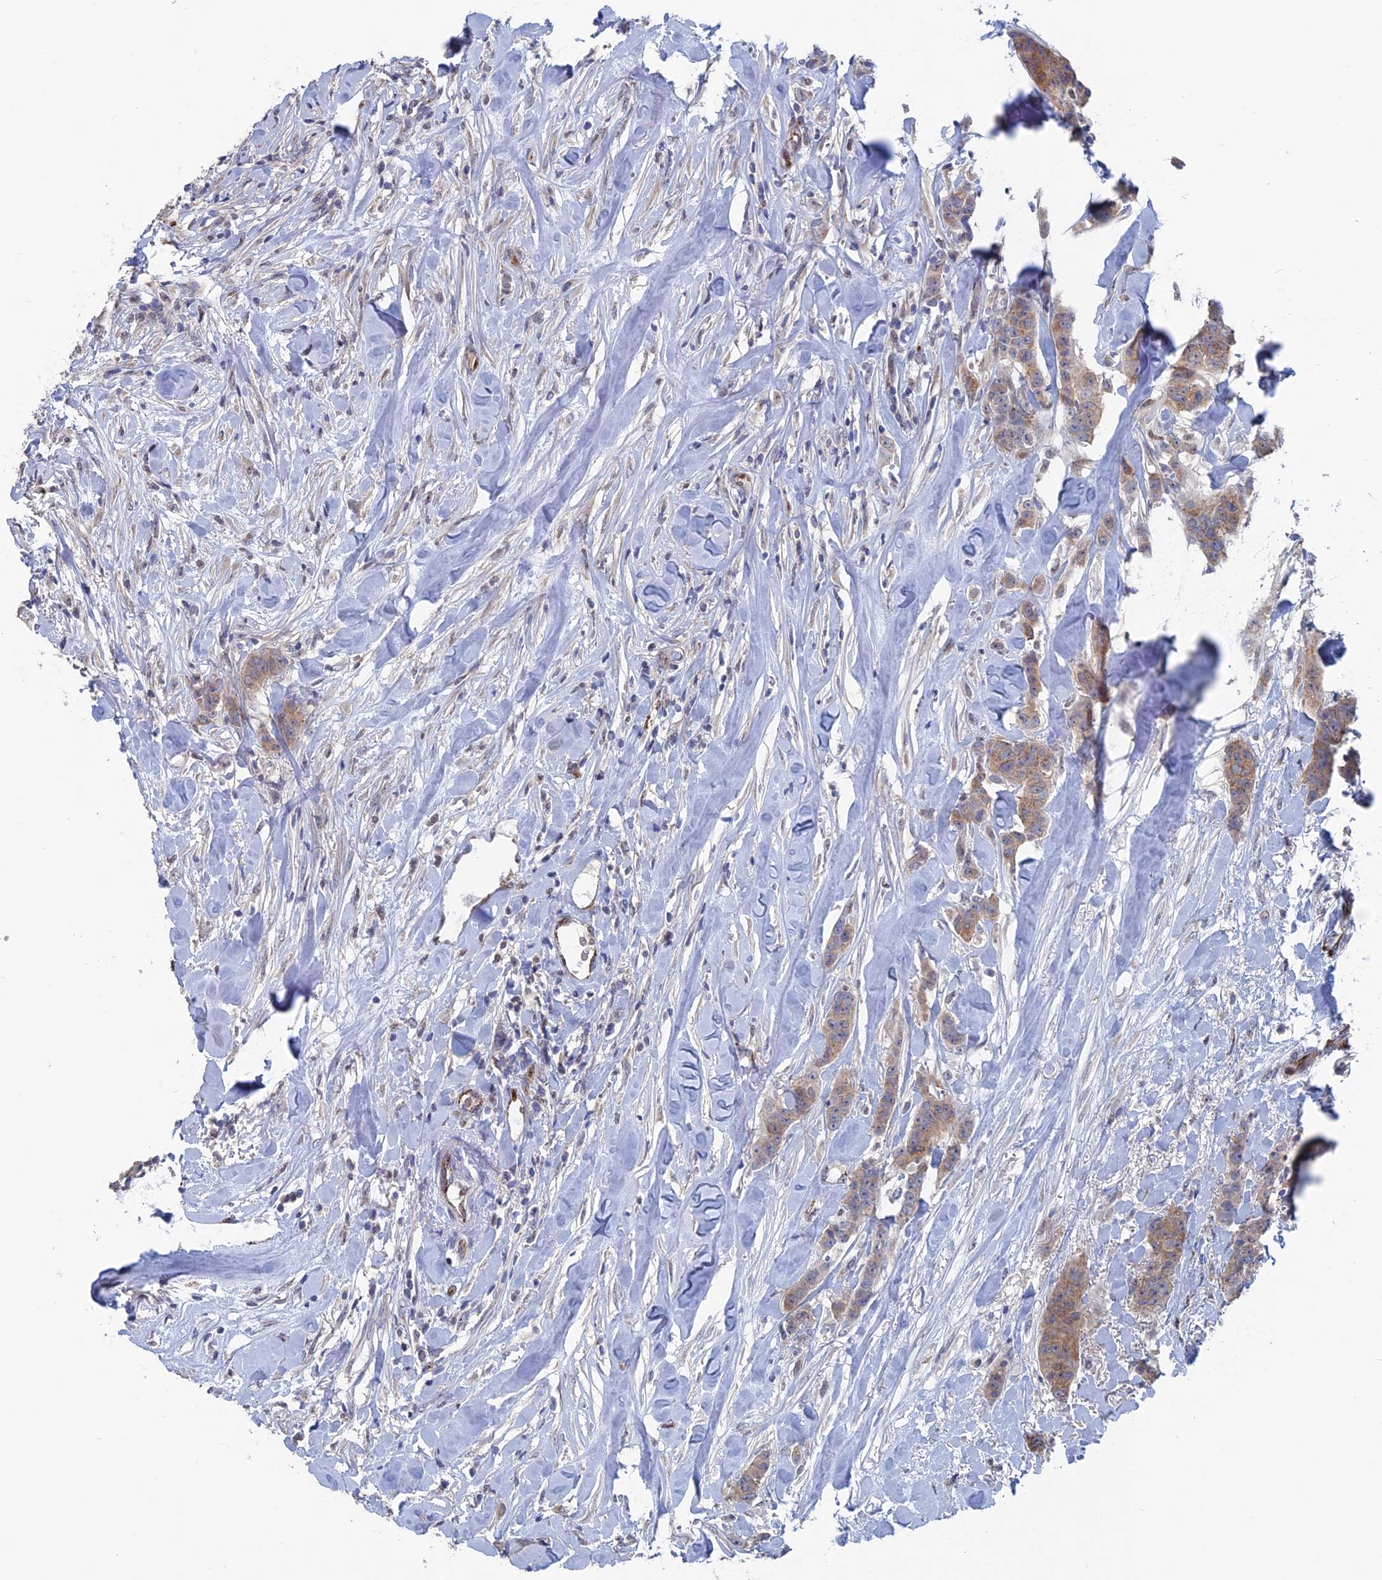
{"staining": {"intensity": "moderate", "quantity": ">75%", "location": "cytoplasmic/membranous"}, "tissue": "breast cancer", "cell_type": "Tumor cells", "image_type": "cancer", "snomed": [{"axis": "morphology", "description": "Duct carcinoma"}, {"axis": "topography", "description": "Breast"}], "caption": "Tumor cells show moderate cytoplasmic/membranous staining in about >75% of cells in infiltrating ductal carcinoma (breast).", "gene": "SH3D21", "patient": {"sex": "female", "age": 40}}